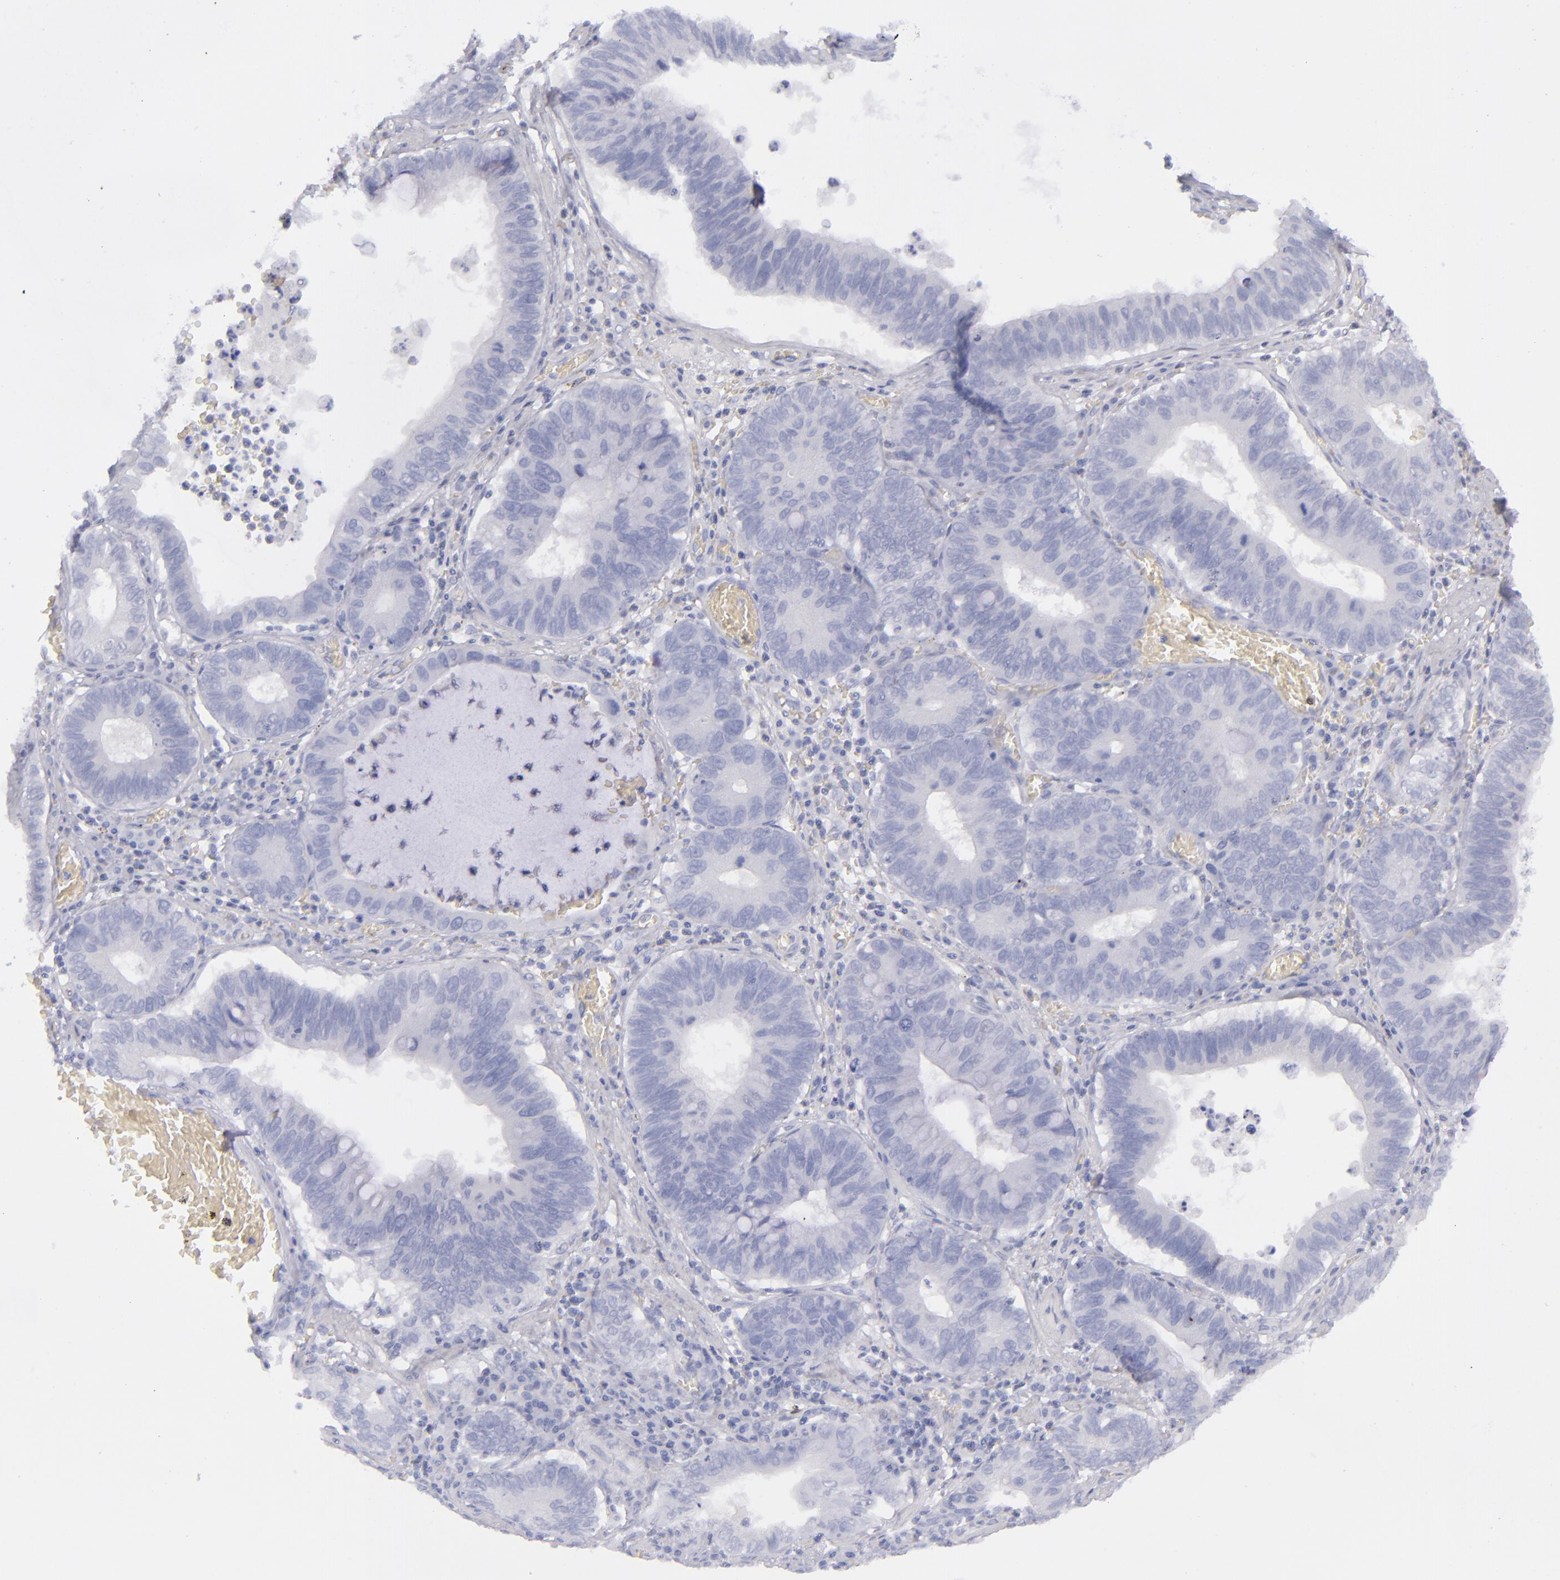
{"staining": {"intensity": "negative", "quantity": "none", "location": "none"}, "tissue": "stomach cancer", "cell_type": "Tumor cells", "image_type": "cancer", "snomed": [{"axis": "morphology", "description": "Adenocarcinoma, NOS"}, {"axis": "topography", "description": "Stomach"}, {"axis": "topography", "description": "Gastric cardia"}], "caption": "Immunohistochemistry micrograph of neoplastic tissue: human stomach adenocarcinoma stained with DAB (3,3'-diaminobenzidine) exhibits no significant protein positivity in tumor cells.", "gene": "CD22", "patient": {"sex": "male", "age": 59}}